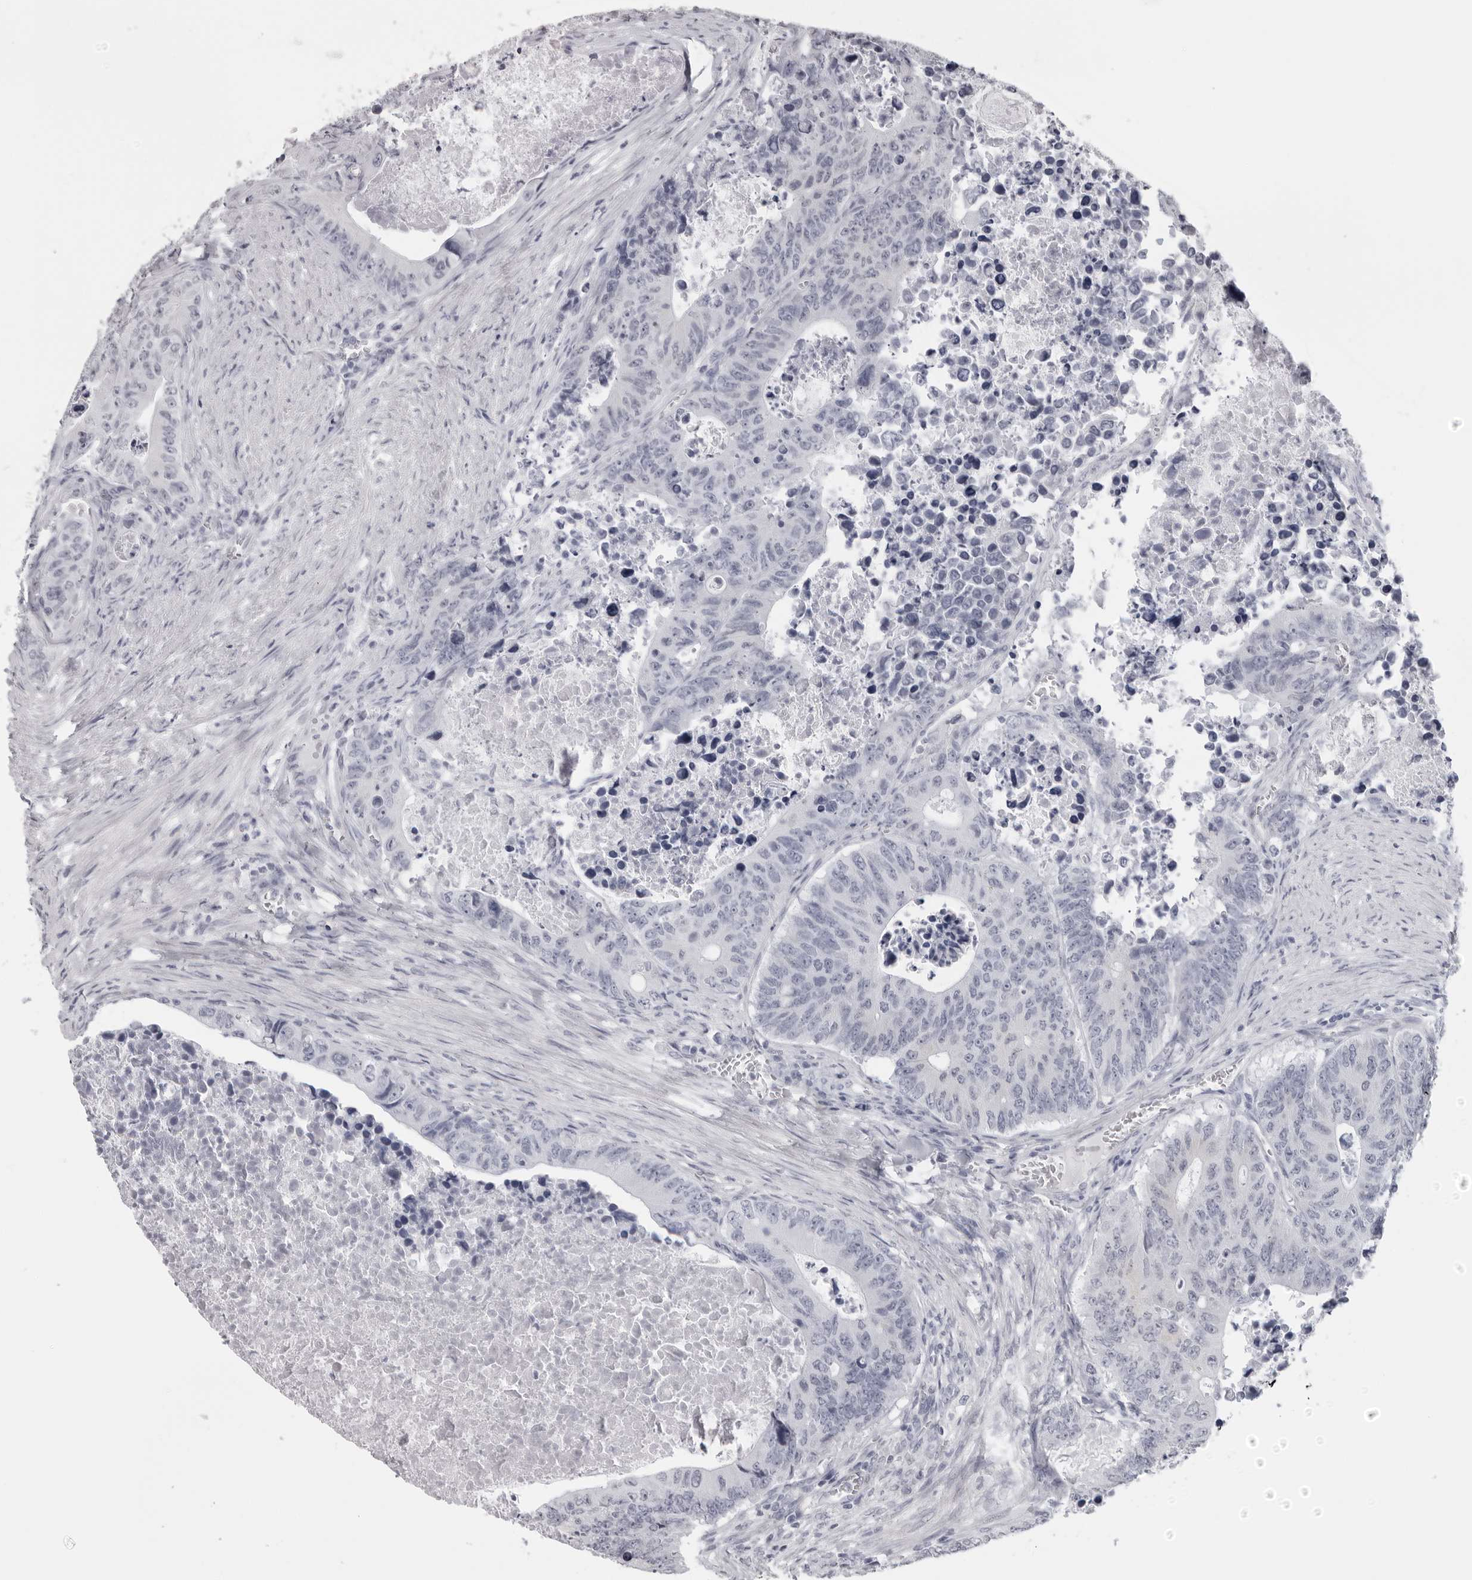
{"staining": {"intensity": "negative", "quantity": "none", "location": "none"}, "tissue": "colorectal cancer", "cell_type": "Tumor cells", "image_type": "cancer", "snomed": [{"axis": "morphology", "description": "Adenocarcinoma, NOS"}, {"axis": "topography", "description": "Colon"}], "caption": "DAB (3,3'-diaminobenzidine) immunohistochemical staining of human colorectal cancer (adenocarcinoma) reveals no significant positivity in tumor cells. (Brightfield microscopy of DAB immunohistochemistry at high magnification).", "gene": "DNALI1", "patient": {"sex": "male", "age": 87}}